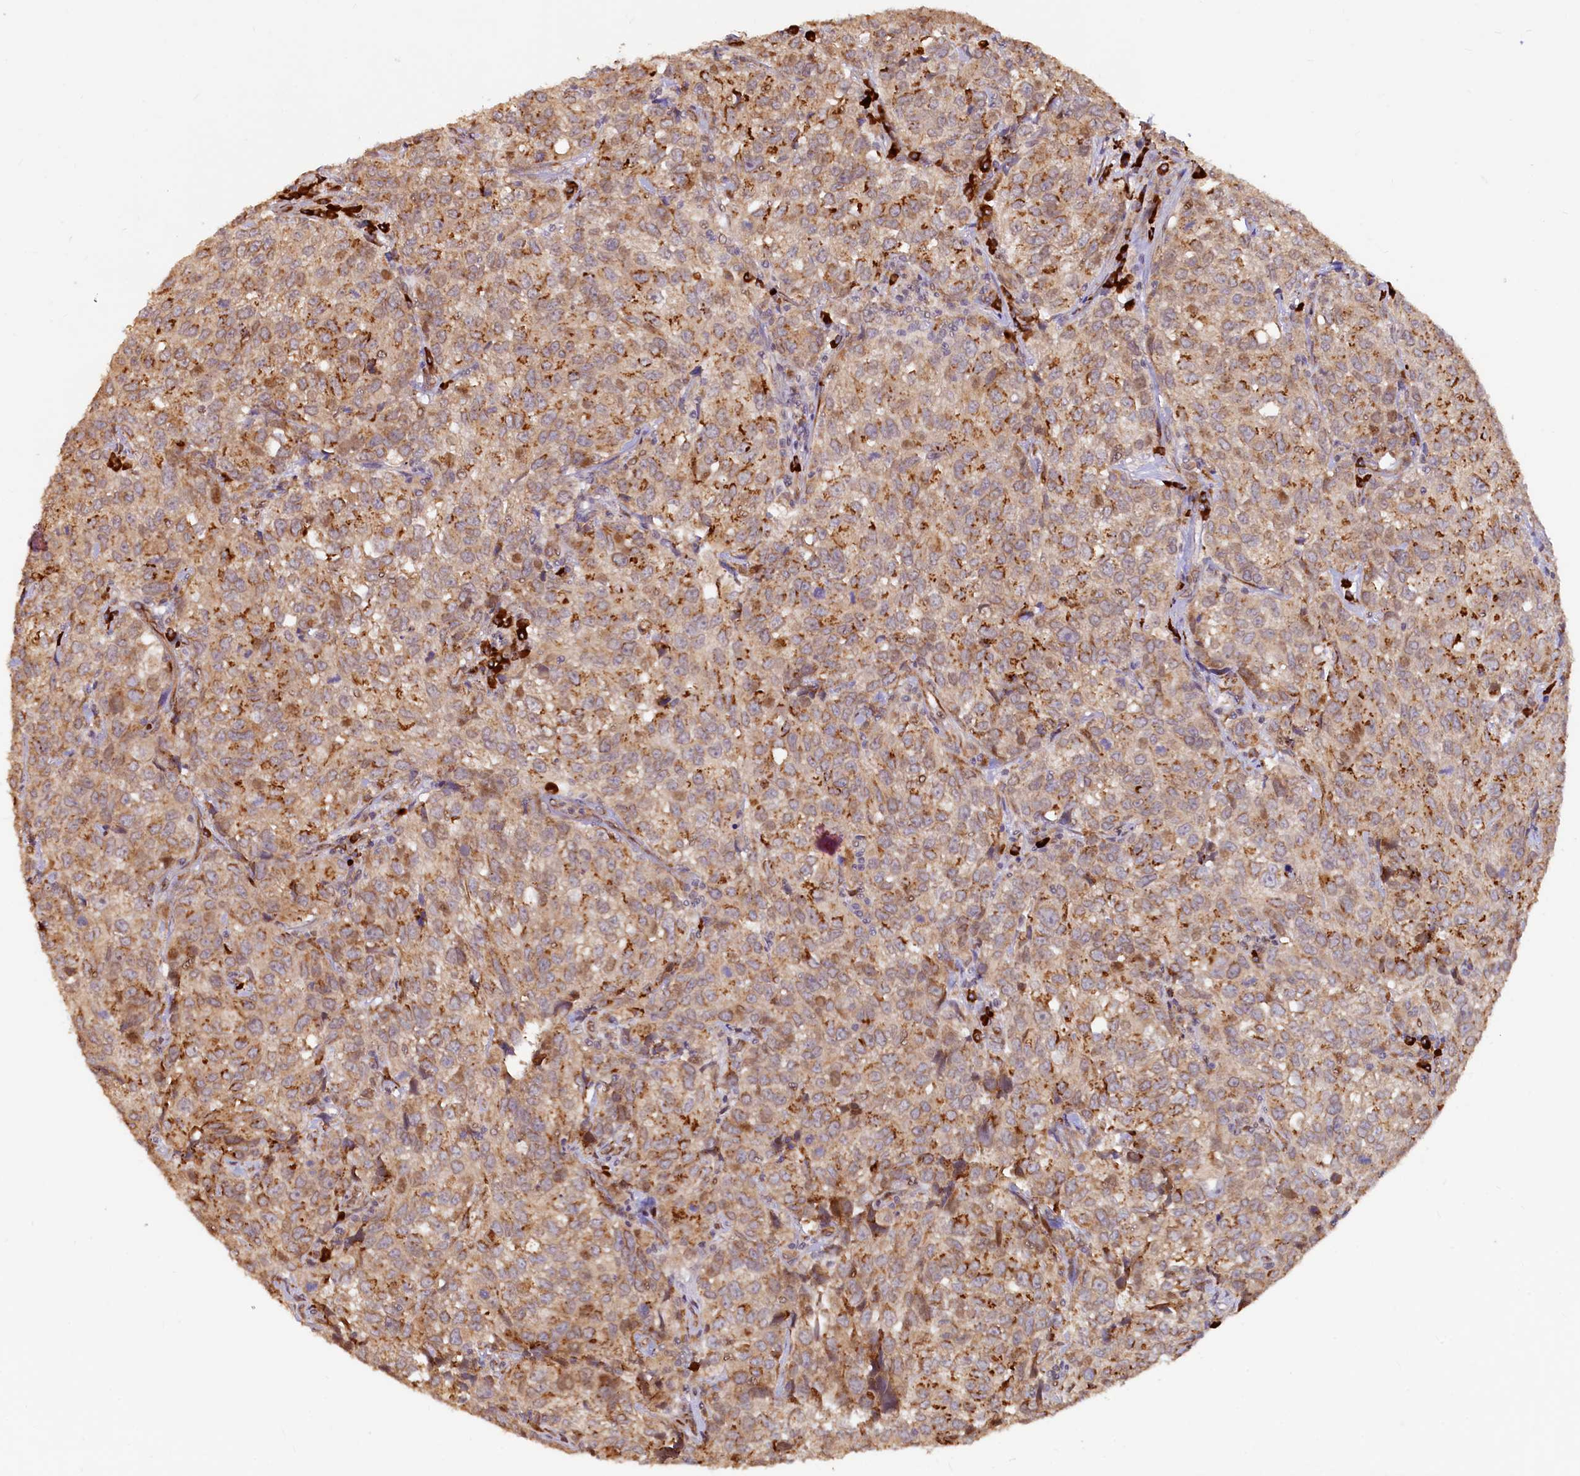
{"staining": {"intensity": "moderate", "quantity": "25%-75%", "location": "cytoplasmic/membranous"}, "tissue": "urothelial cancer", "cell_type": "Tumor cells", "image_type": "cancer", "snomed": [{"axis": "morphology", "description": "Urothelial carcinoma, High grade"}, {"axis": "topography", "description": "Urinary bladder"}], "caption": "Immunohistochemical staining of urothelial cancer shows medium levels of moderate cytoplasmic/membranous protein positivity in about 25%-75% of tumor cells.", "gene": "C5orf15", "patient": {"sex": "female", "age": 75}}